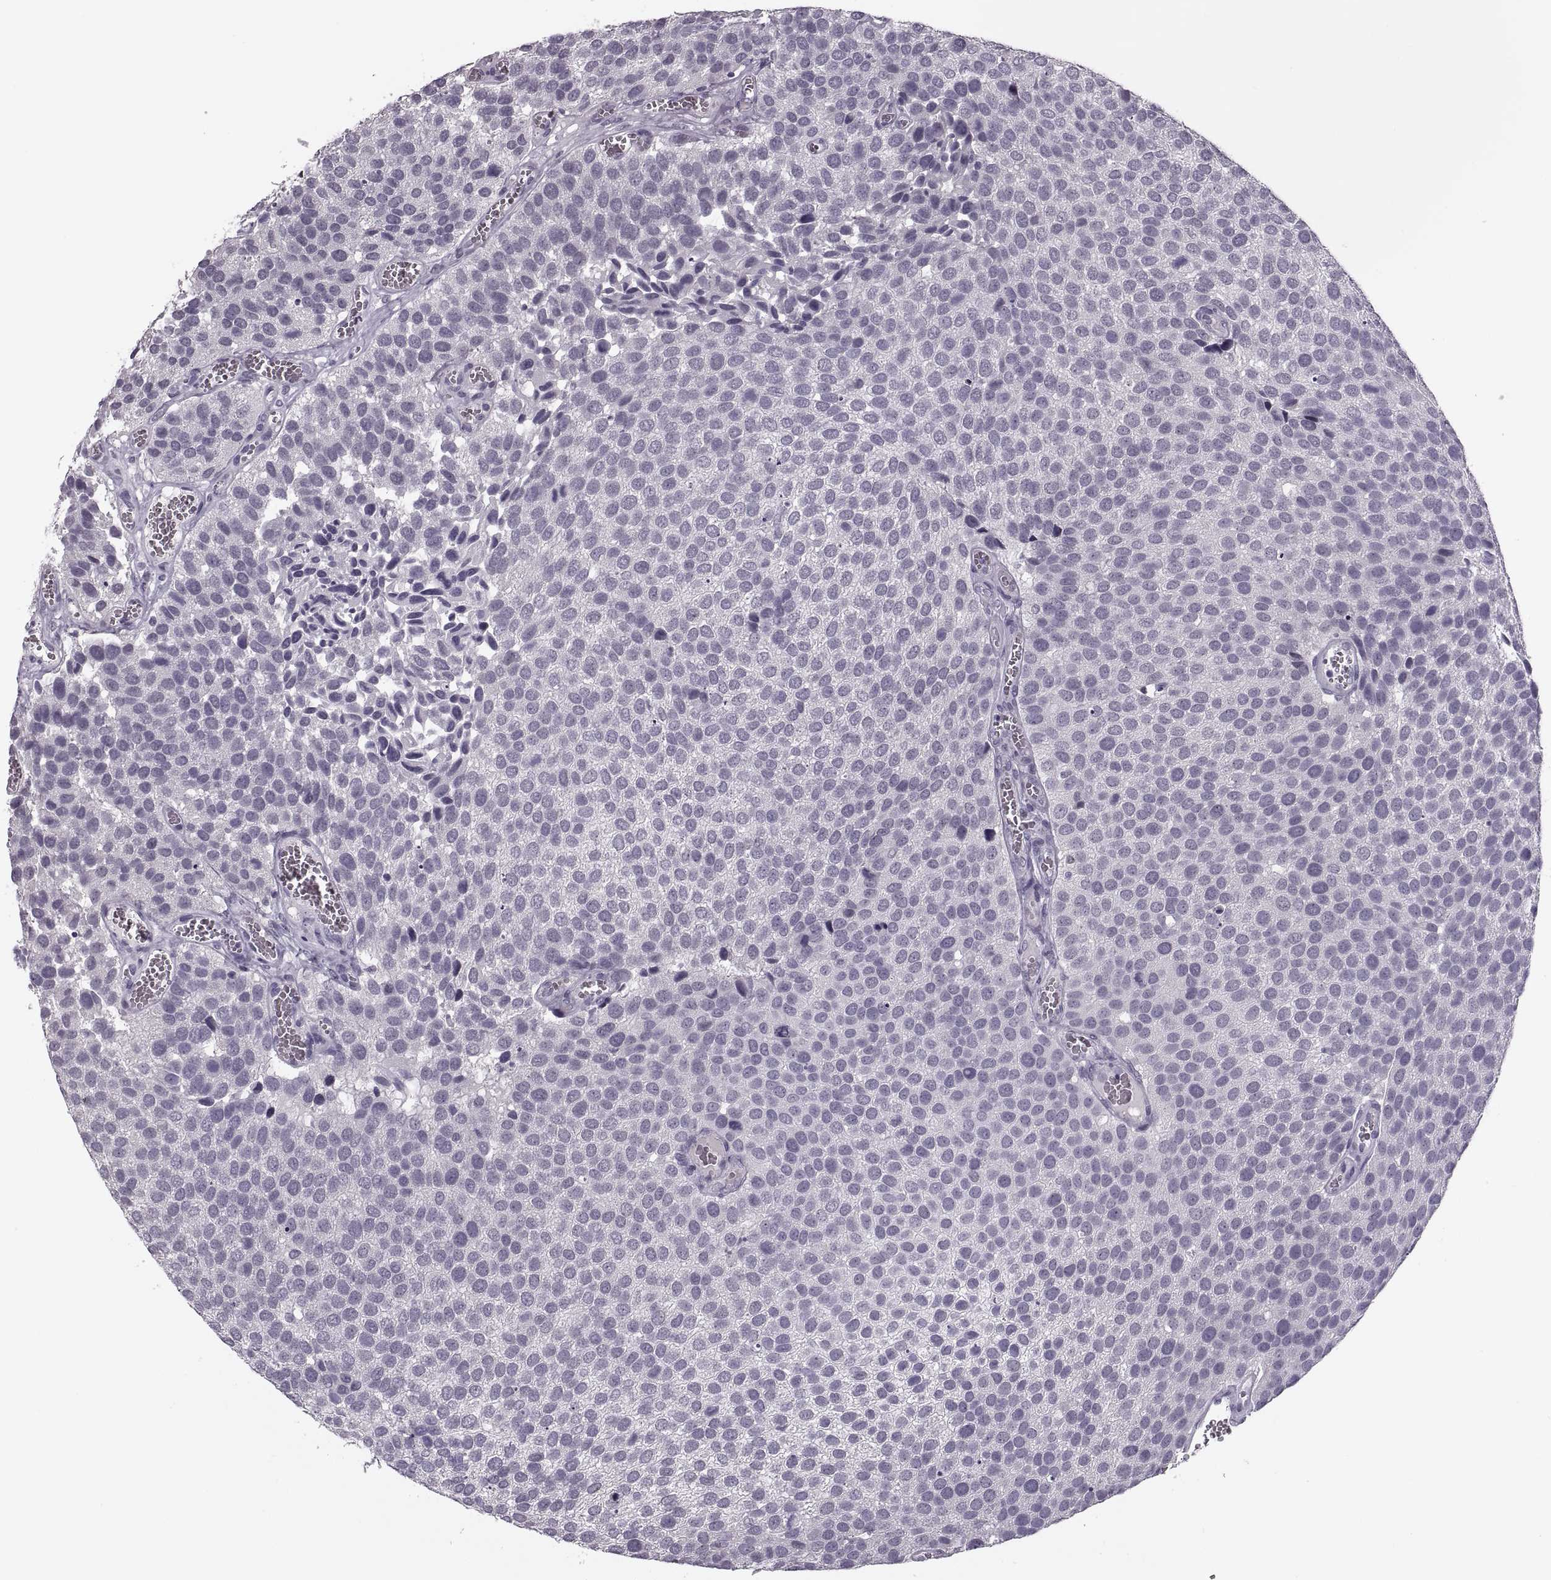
{"staining": {"intensity": "negative", "quantity": "none", "location": "none"}, "tissue": "urothelial cancer", "cell_type": "Tumor cells", "image_type": "cancer", "snomed": [{"axis": "morphology", "description": "Urothelial carcinoma, Low grade"}, {"axis": "topography", "description": "Urinary bladder"}], "caption": "A high-resolution photomicrograph shows IHC staining of urothelial cancer, which displays no significant expression in tumor cells.", "gene": "PAGE5", "patient": {"sex": "female", "age": 69}}